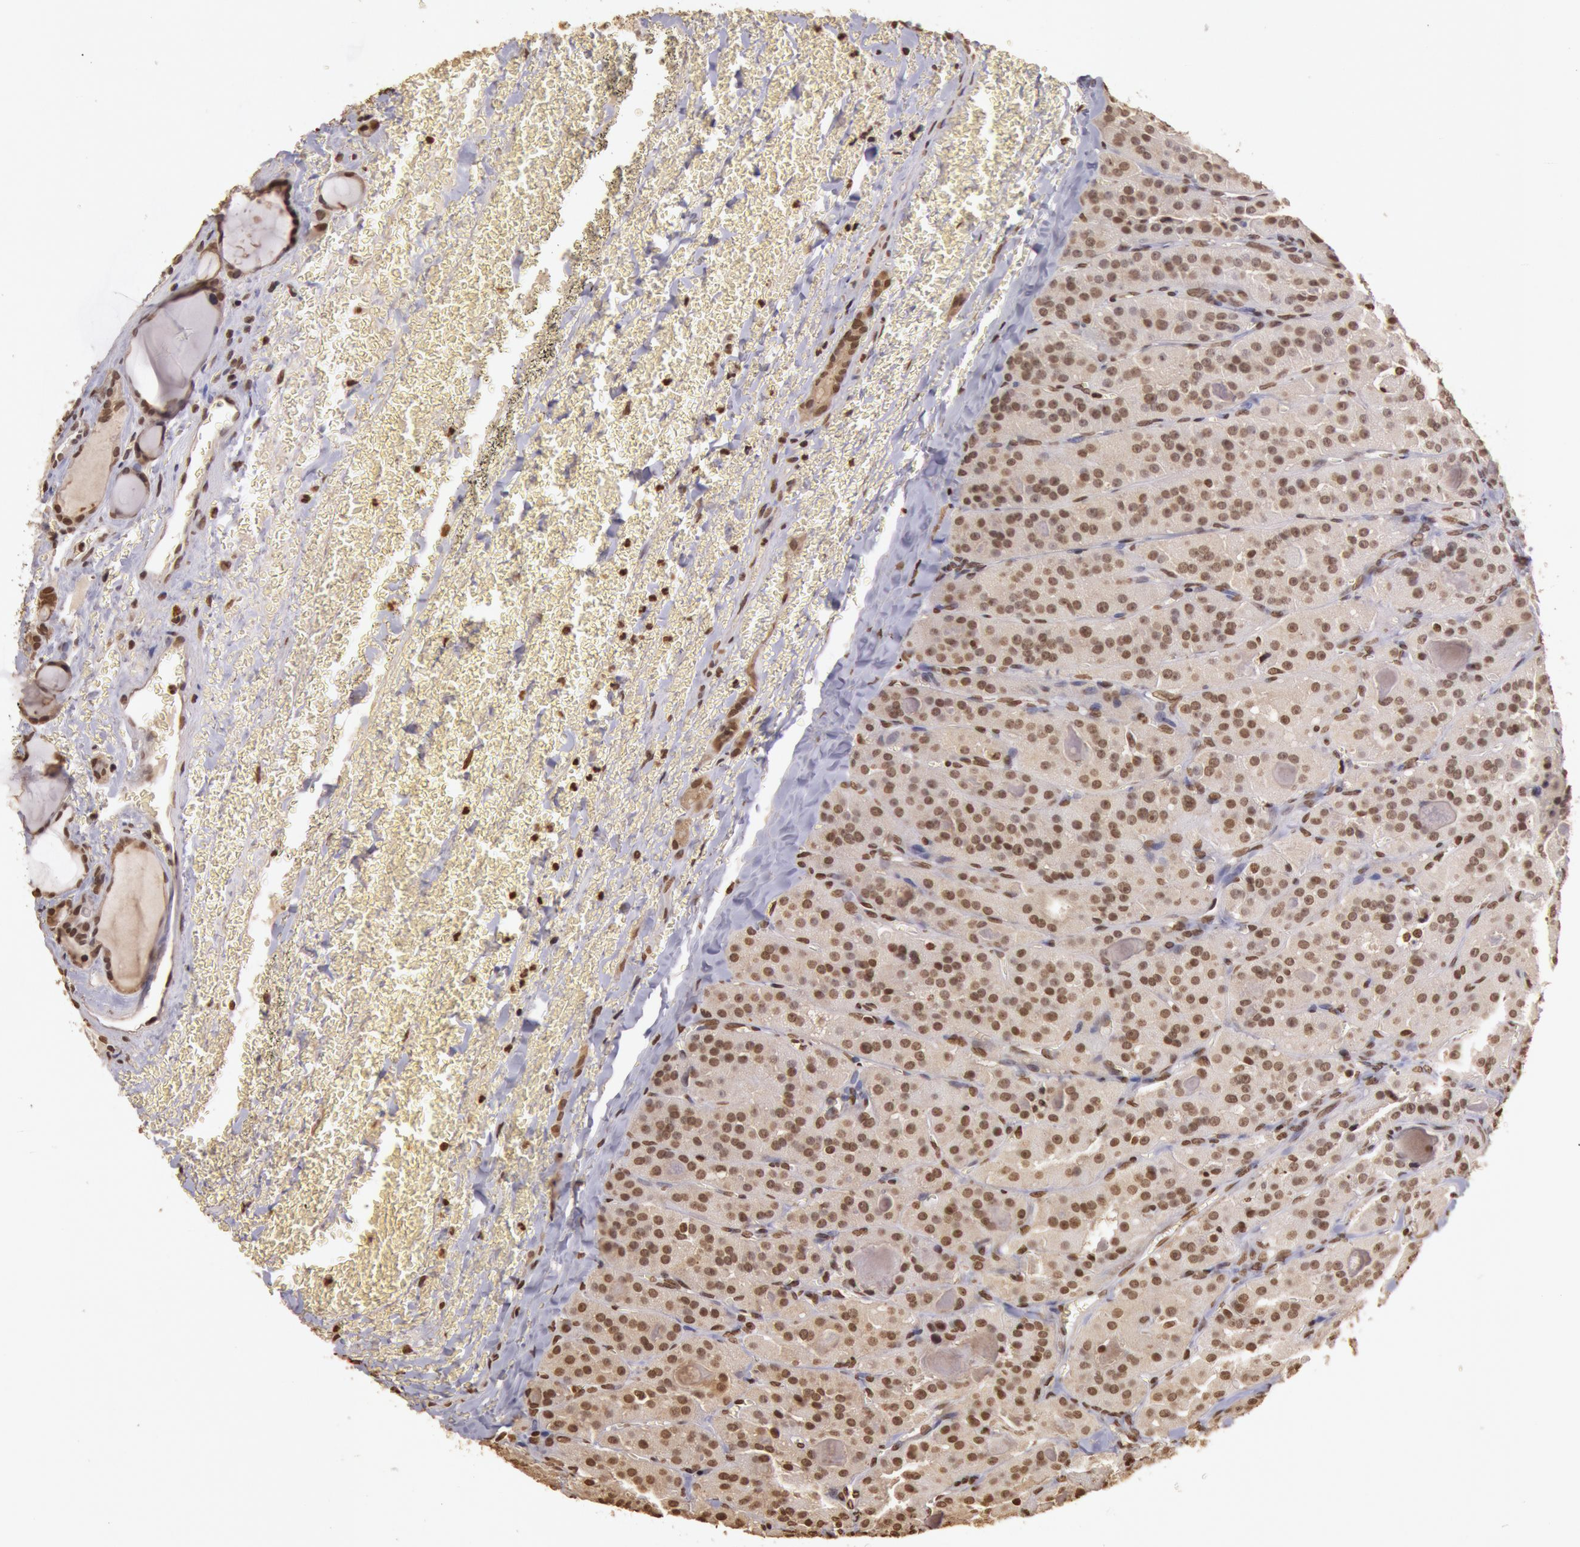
{"staining": {"intensity": "moderate", "quantity": ">75%", "location": "cytoplasmic/membranous,nuclear"}, "tissue": "thyroid cancer", "cell_type": "Tumor cells", "image_type": "cancer", "snomed": [{"axis": "morphology", "description": "Carcinoma, NOS"}, {"axis": "topography", "description": "Thyroid gland"}], "caption": "IHC of human carcinoma (thyroid) displays medium levels of moderate cytoplasmic/membranous and nuclear positivity in approximately >75% of tumor cells.", "gene": "SOD1", "patient": {"sex": "male", "age": 76}}